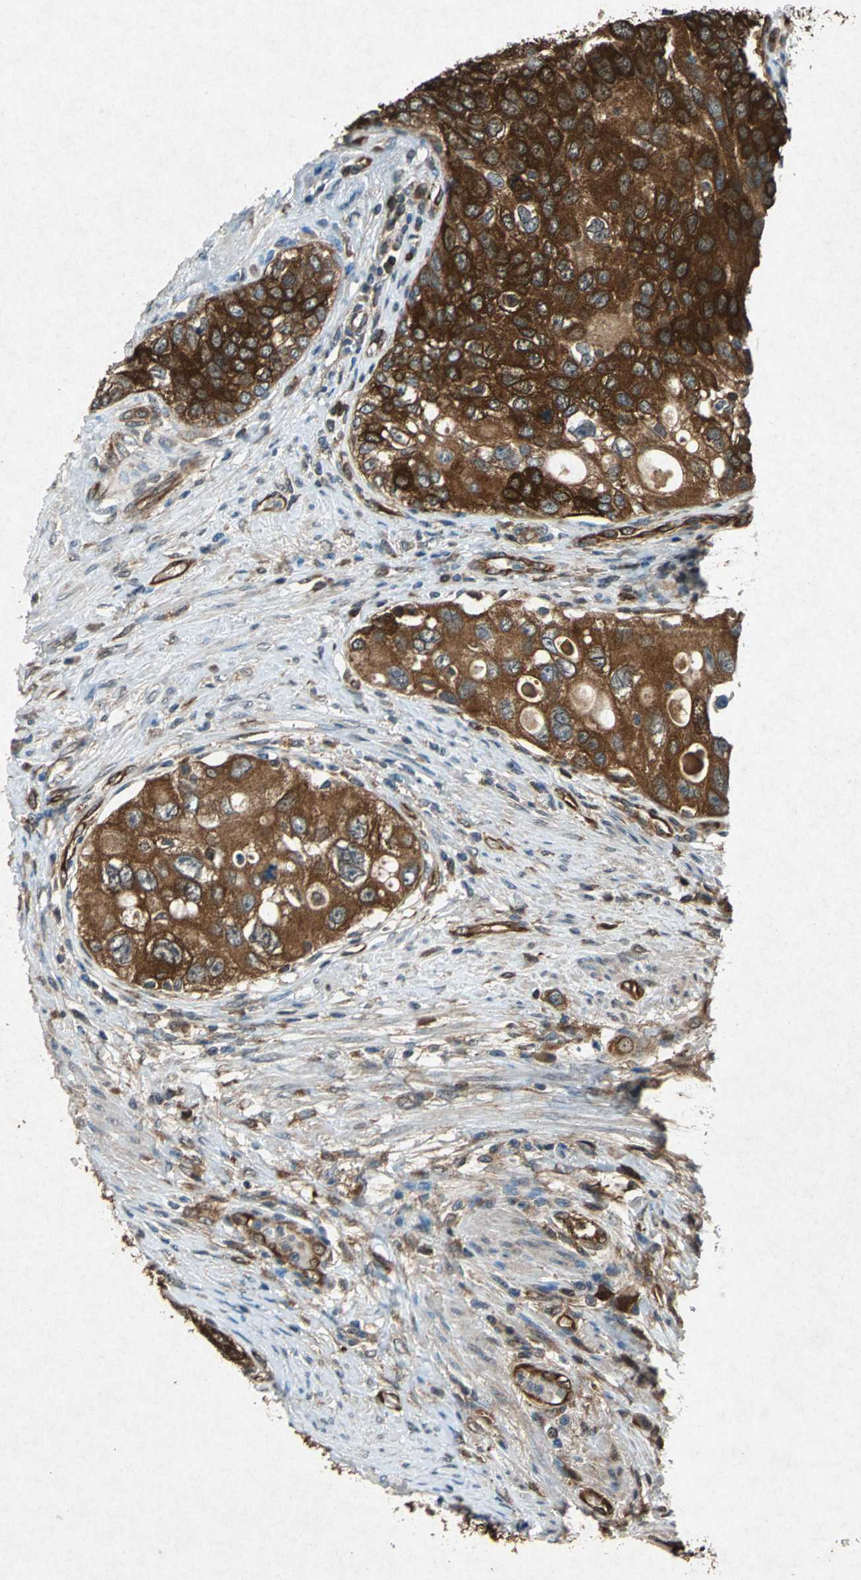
{"staining": {"intensity": "strong", "quantity": ">75%", "location": "cytoplasmic/membranous"}, "tissue": "urothelial cancer", "cell_type": "Tumor cells", "image_type": "cancer", "snomed": [{"axis": "morphology", "description": "Urothelial carcinoma, High grade"}, {"axis": "topography", "description": "Urinary bladder"}], "caption": "Immunohistochemistry photomicrograph of neoplastic tissue: human urothelial cancer stained using immunohistochemistry (IHC) displays high levels of strong protein expression localized specifically in the cytoplasmic/membranous of tumor cells, appearing as a cytoplasmic/membranous brown color.", "gene": "HSP90AB1", "patient": {"sex": "female", "age": 56}}